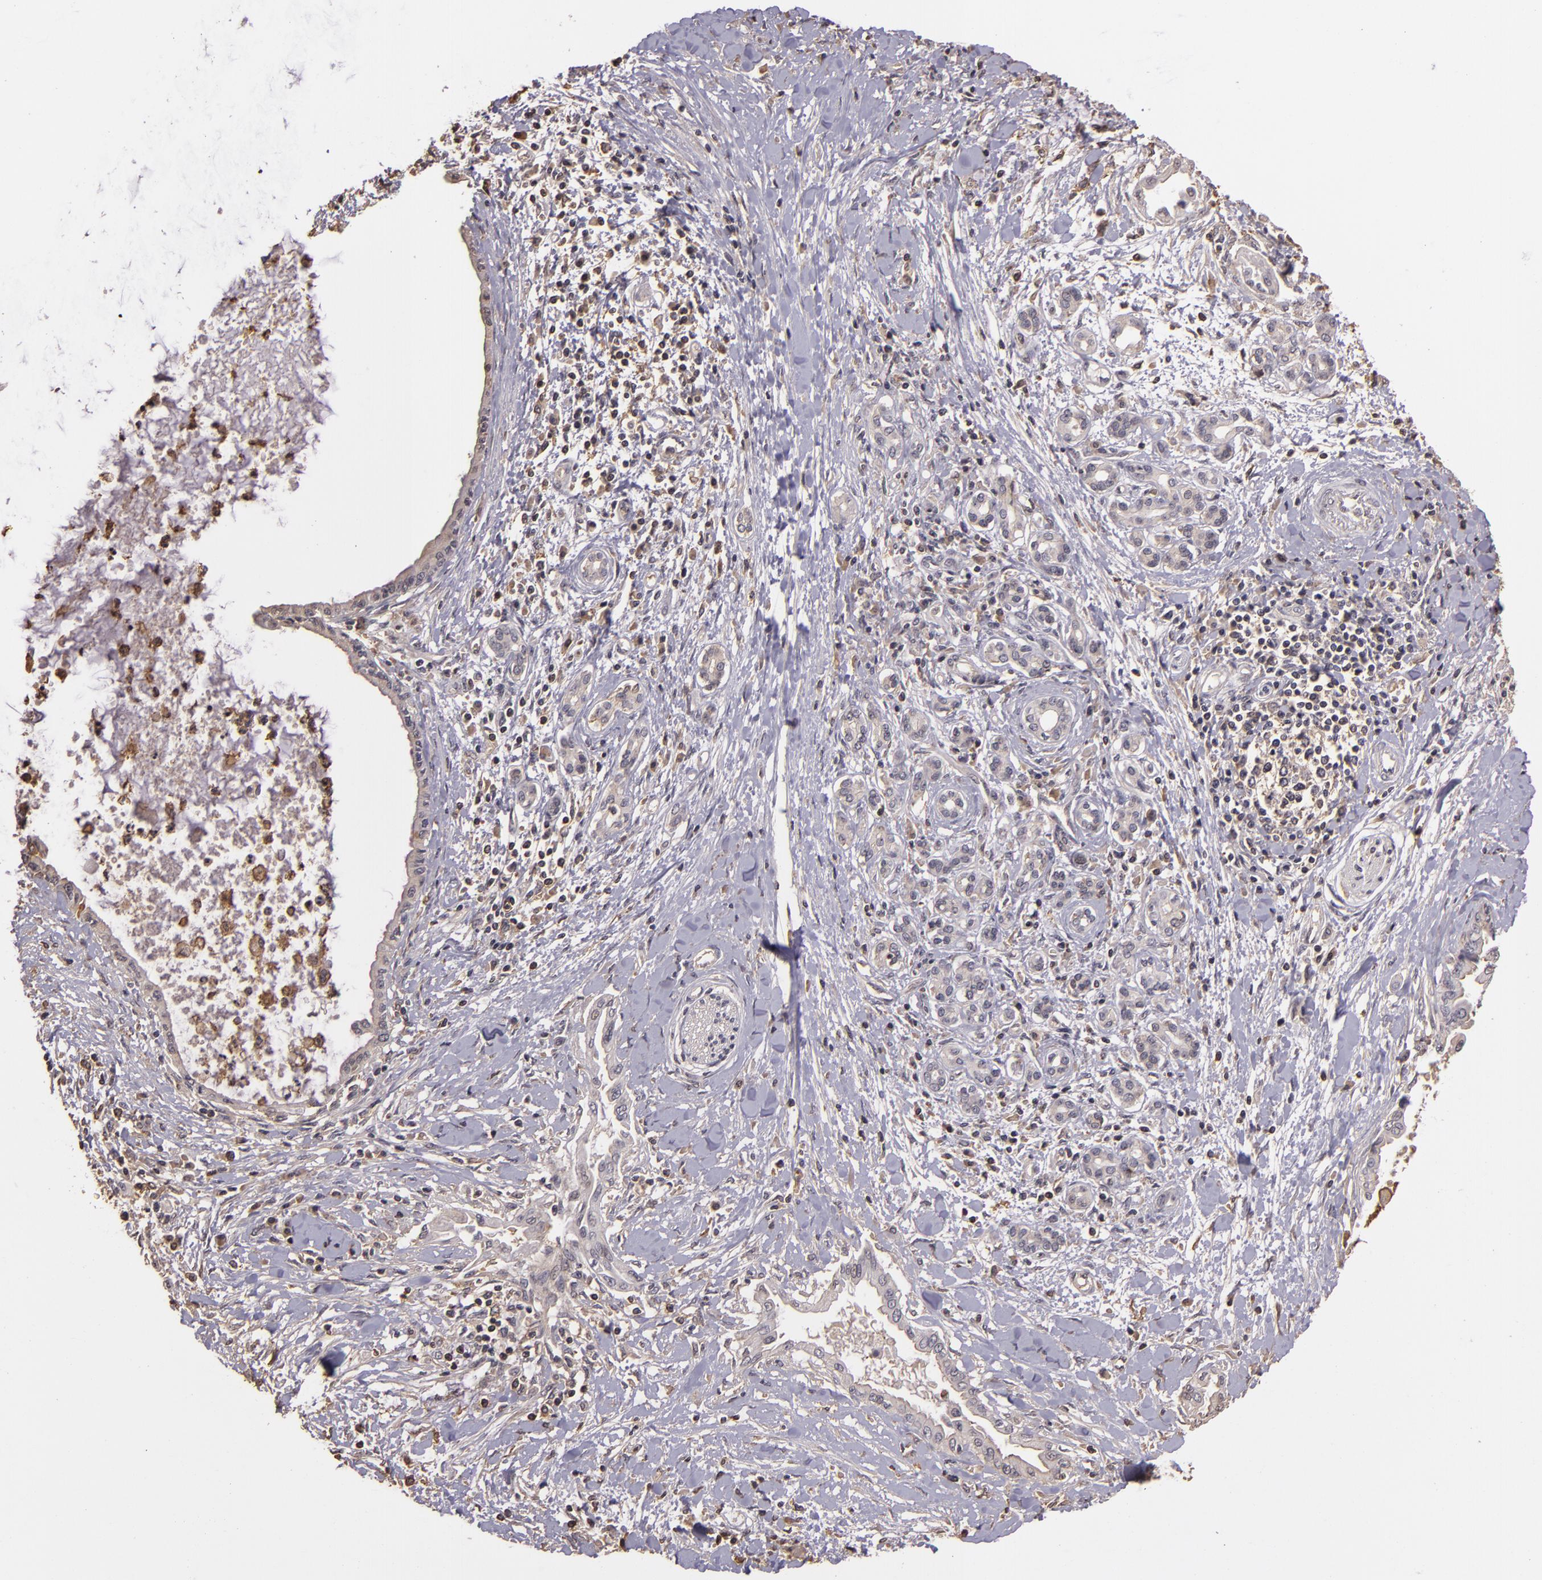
{"staining": {"intensity": "negative", "quantity": "none", "location": "none"}, "tissue": "pancreatic cancer", "cell_type": "Tumor cells", "image_type": "cancer", "snomed": [{"axis": "morphology", "description": "Adenocarcinoma, NOS"}, {"axis": "topography", "description": "Pancreas"}], "caption": "The photomicrograph reveals no significant expression in tumor cells of pancreatic cancer.", "gene": "ARPC2", "patient": {"sex": "female", "age": 64}}